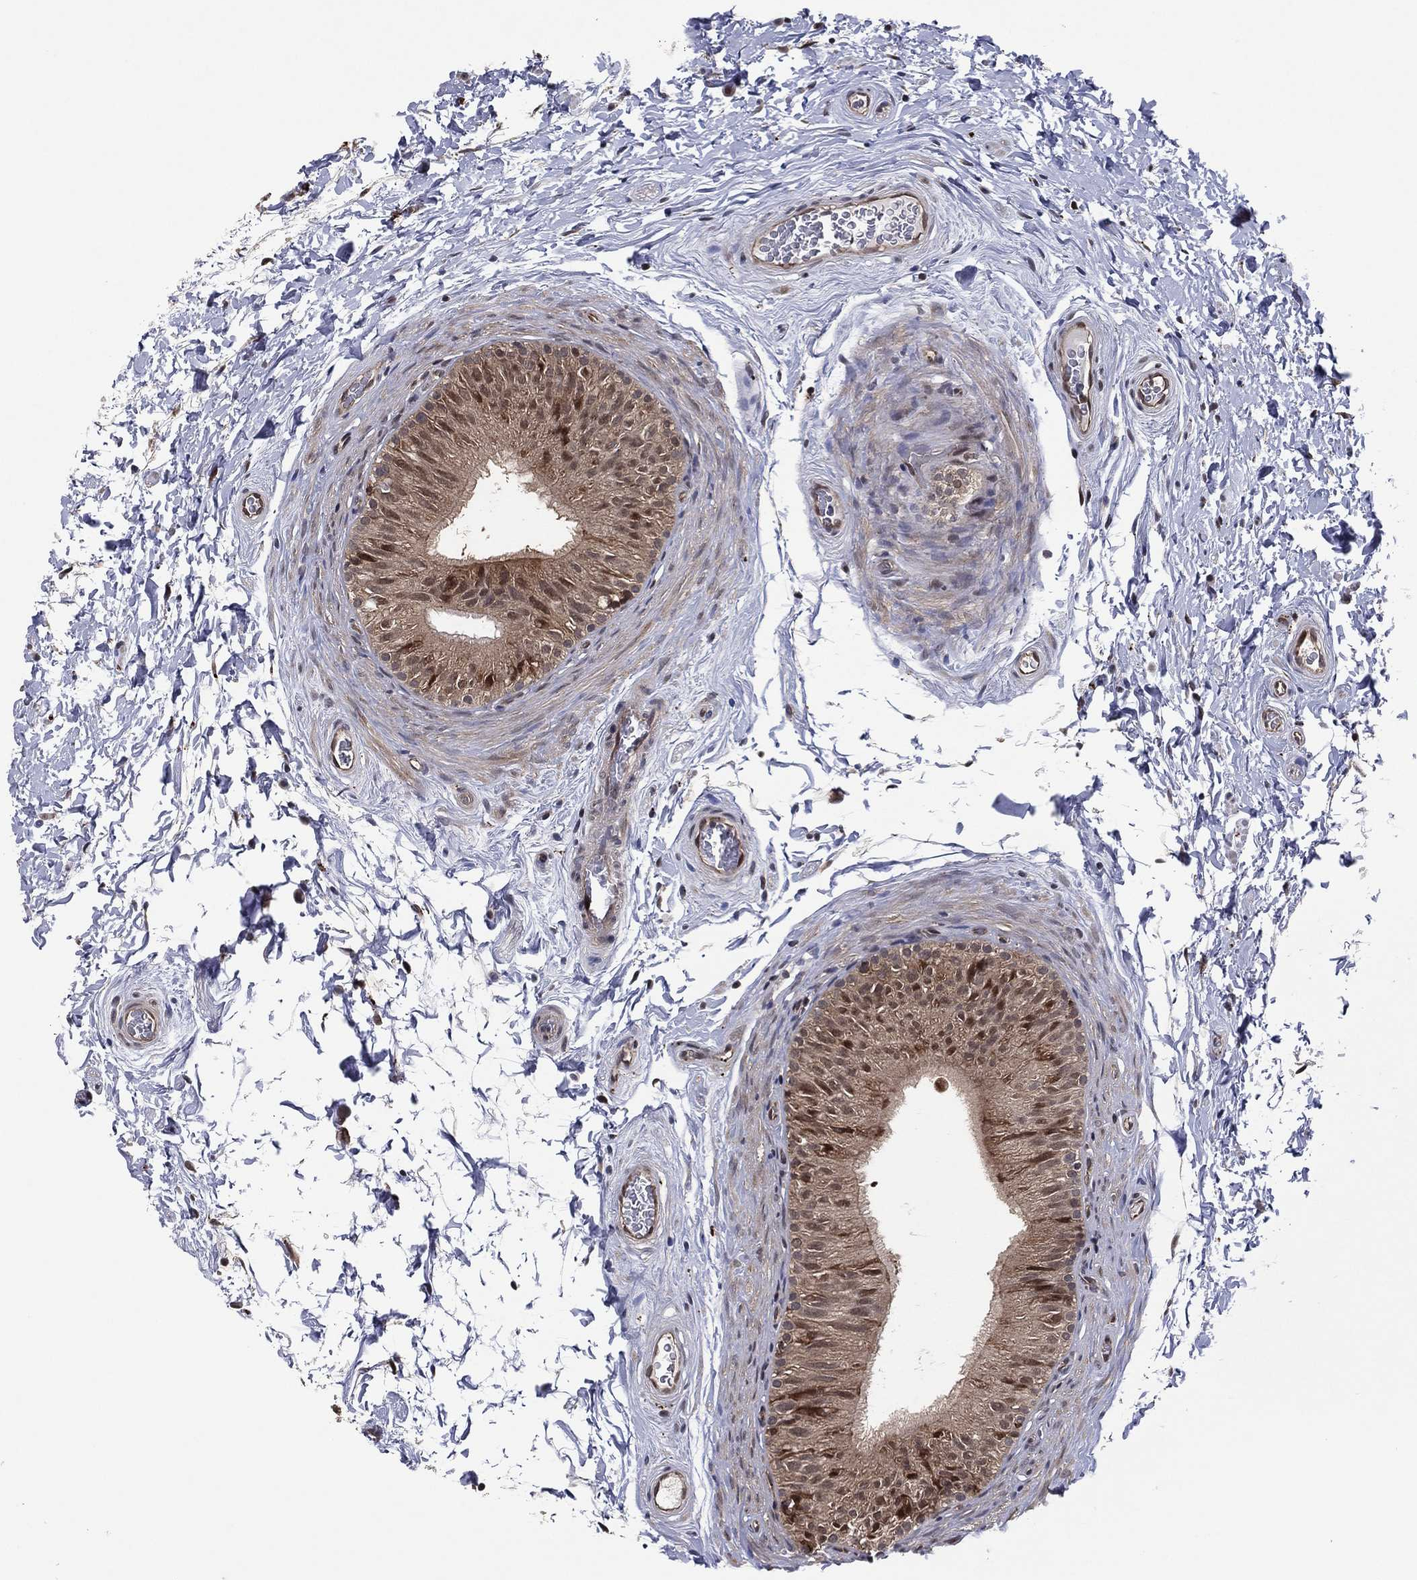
{"staining": {"intensity": "moderate", "quantity": "<25%", "location": "cytoplasmic/membranous,nuclear"}, "tissue": "epididymis", "cell_type": "Glandular cells", "image_type": "normal", "snomed": [{"axis": "morphology", "description": "Normal tissue, NOS"}, {"axis": "topography", "description": "Epididymis"}], "caption": "Brown immunohistochemical staining in normal epididymis exhibits moderate cytoplasmic/membranous,nuclear expression in approximately <25% of glandular cells. The staining was performed using DAB (3,3'-diaminobenzidine), with brown indicating positive protein expression. Nuclei are stained blue with hematoxylin.", "gene": "ICOSLG", "patient": {"sex": "male", "age": 34}}